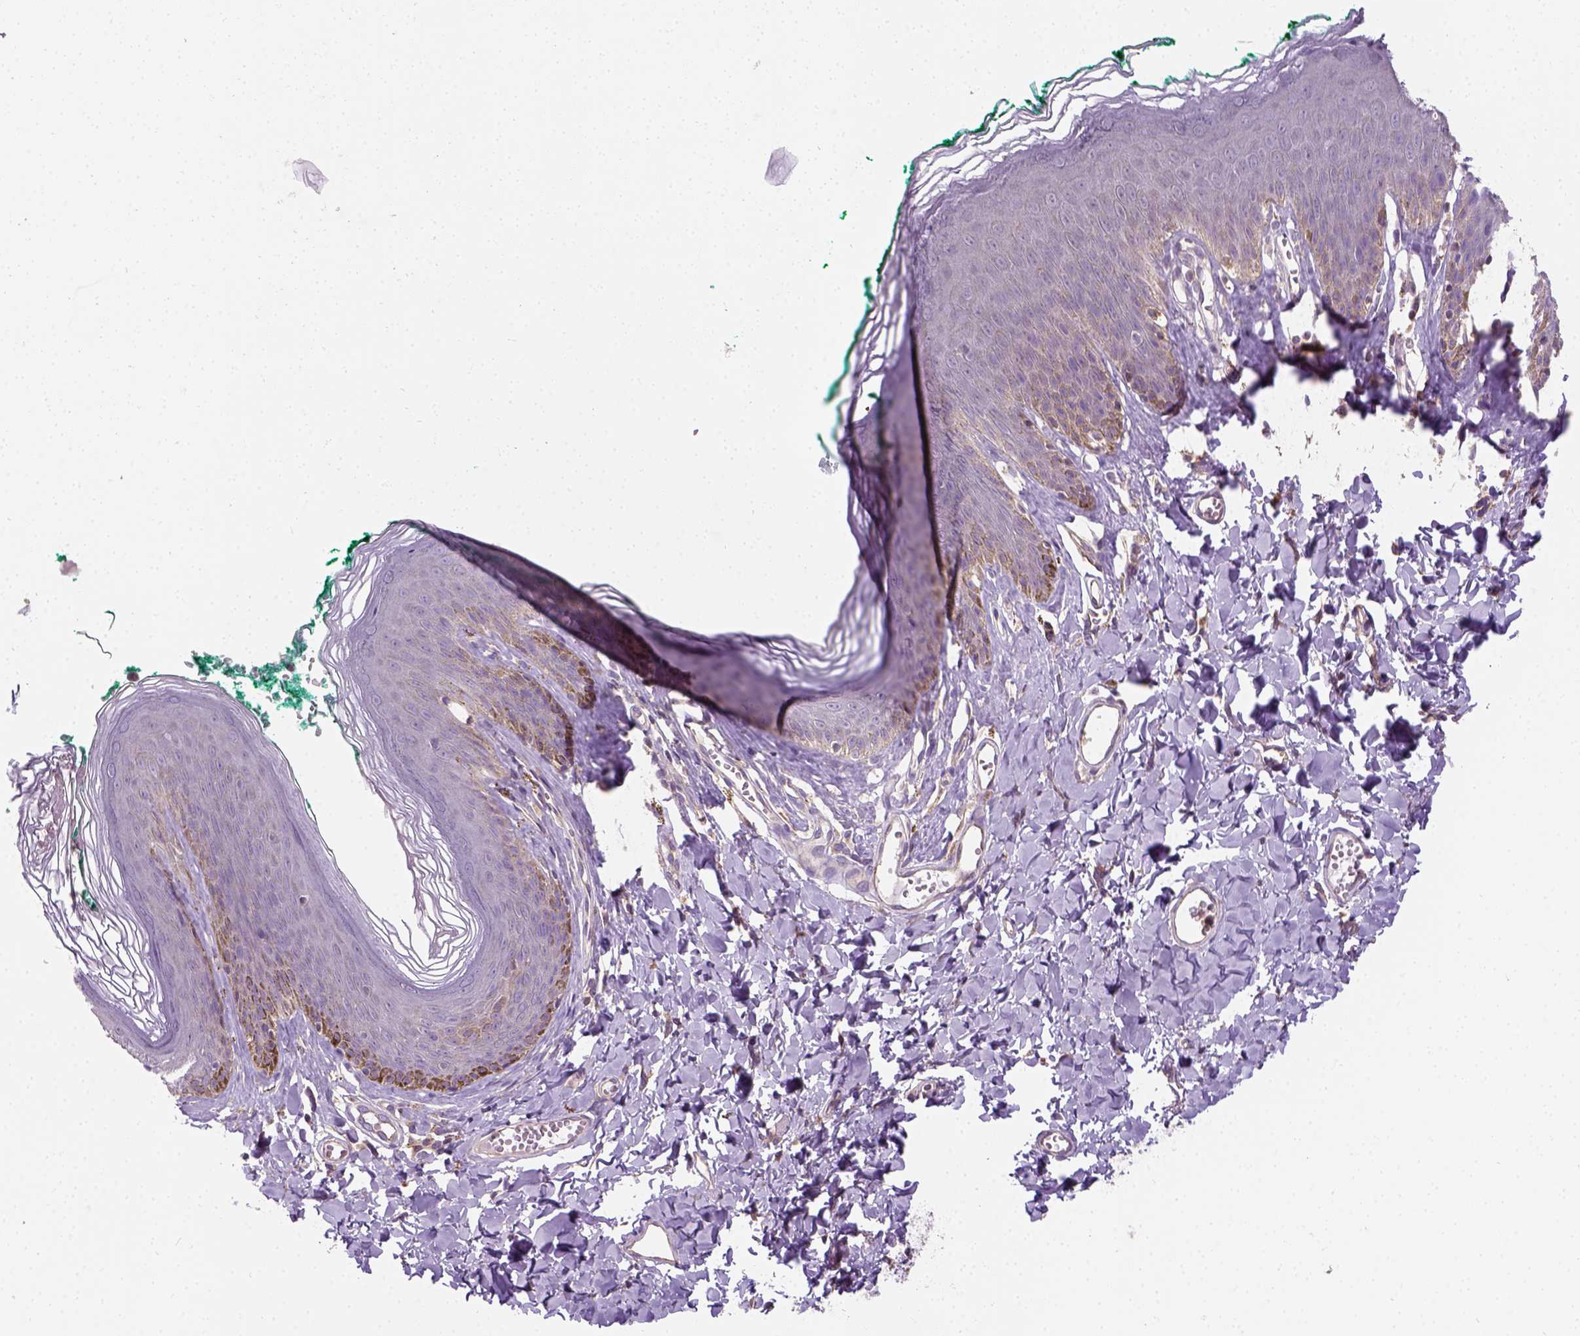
{"staining": {"intensity": "weak", "quantity": "<25%", "location": "cytoplasmic/membranous"}, "tissue": "skin", "cell_type": "Epidermal cells", "image_type": "normal", "snomed": [{"axis": "morphology", "description": "Normal tissue, NOS"}, {"axis": "topography", "description": "Vulva"}, {"axis": "topography", "description": "Peripheral nerve tissue"}], "caption": "Epidermal cells show no significant positivity in normal skin.", "gene": "CRACR2A", "patient": {"sex": "female", "age": 66}}